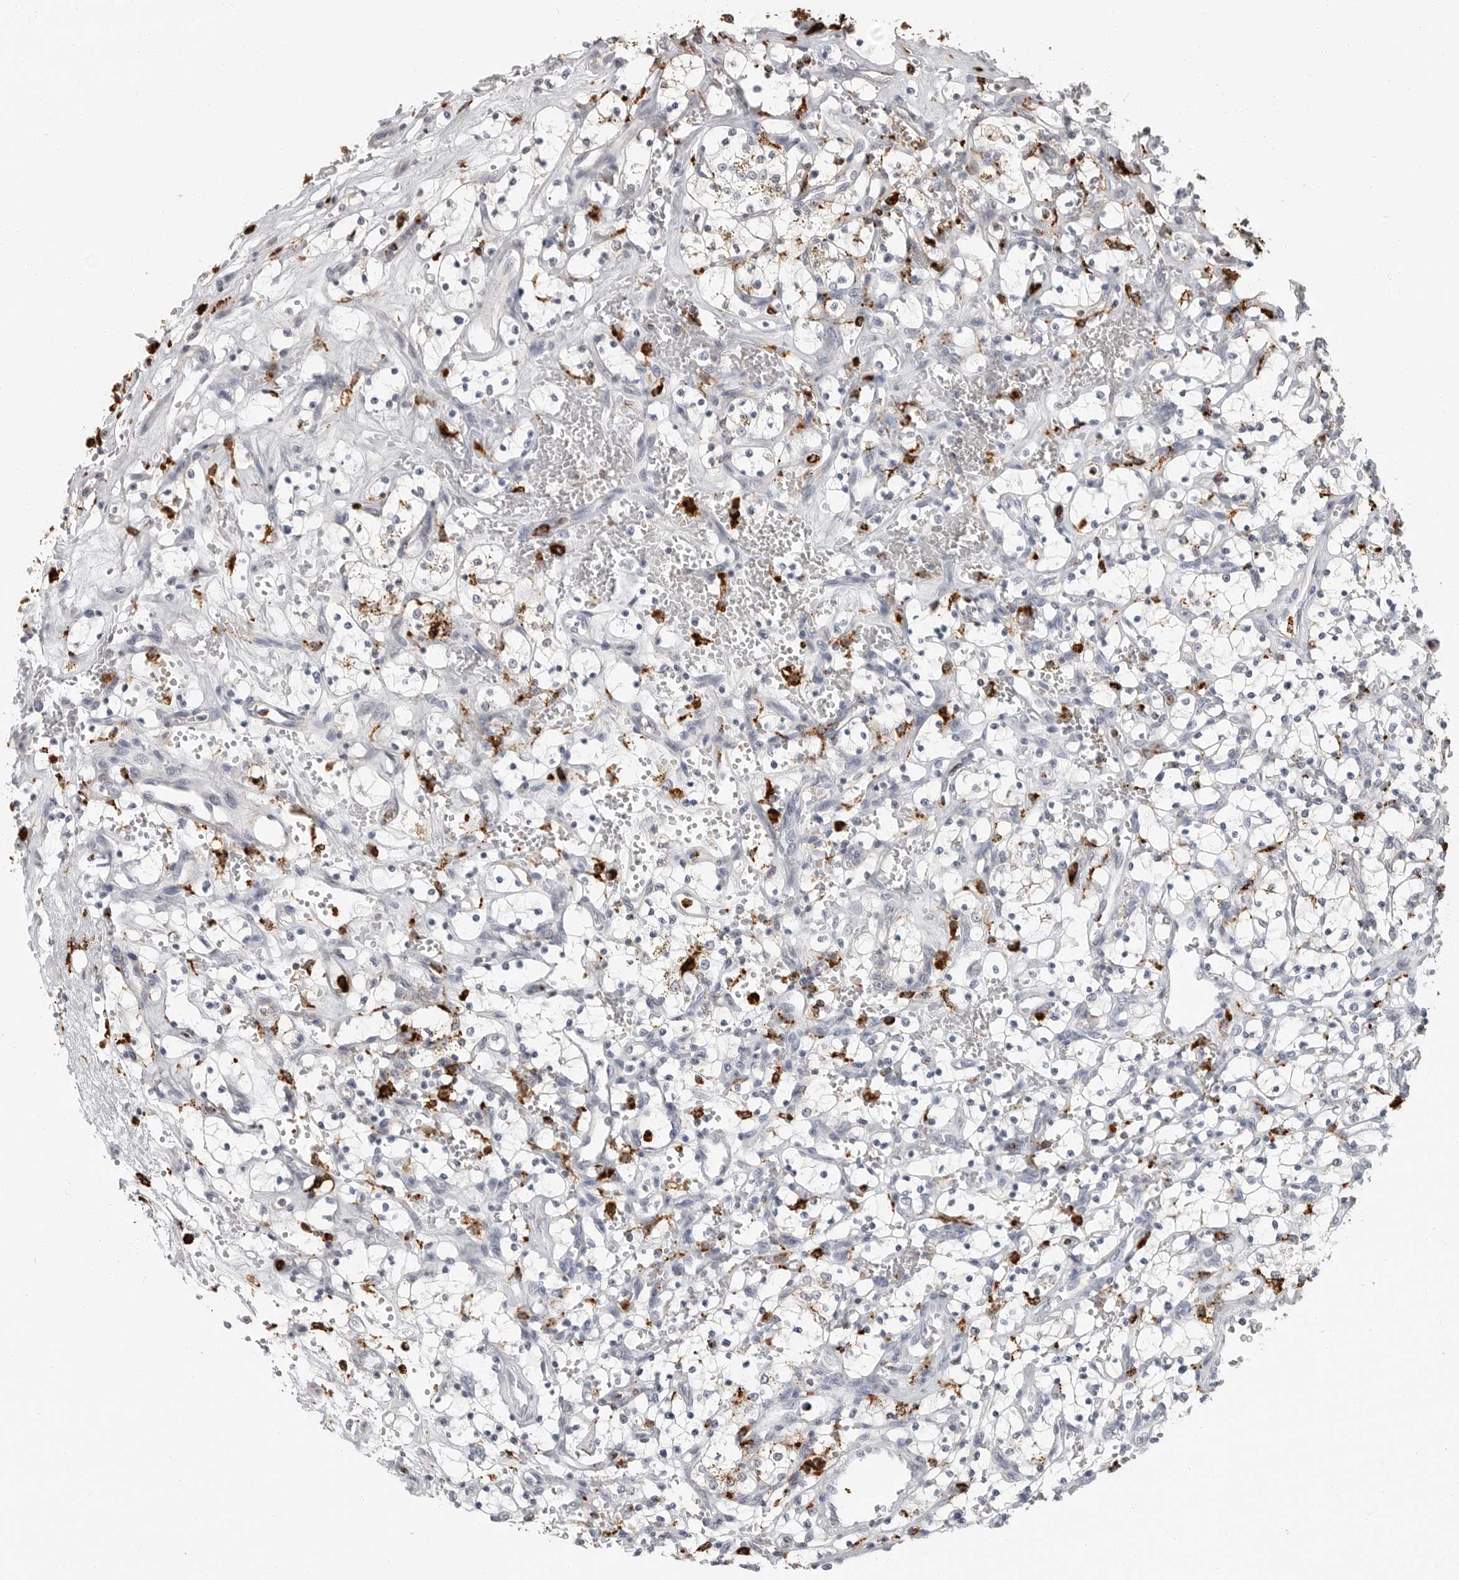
{"staining": {"intensity": "negative", "quantity": "none", "location": "none"}, "tissue": "renal cancer", "cell_type": "Tumor cells", "image_type": "cancer", "snomed": [{"axis": "morphology", "description": "Adenocarcinoma, NOS"}, {"axis": "topography", "description": "Kidney"}], "caption": "IHC histopathology image of neoplastic tissue: renal cancer stained with DAB (3,3'-diaminobenzidine) displays no significant protein expression in tumor cells.", "gene": "IFI30", "patient": {"sex": "female", "age": 69}}